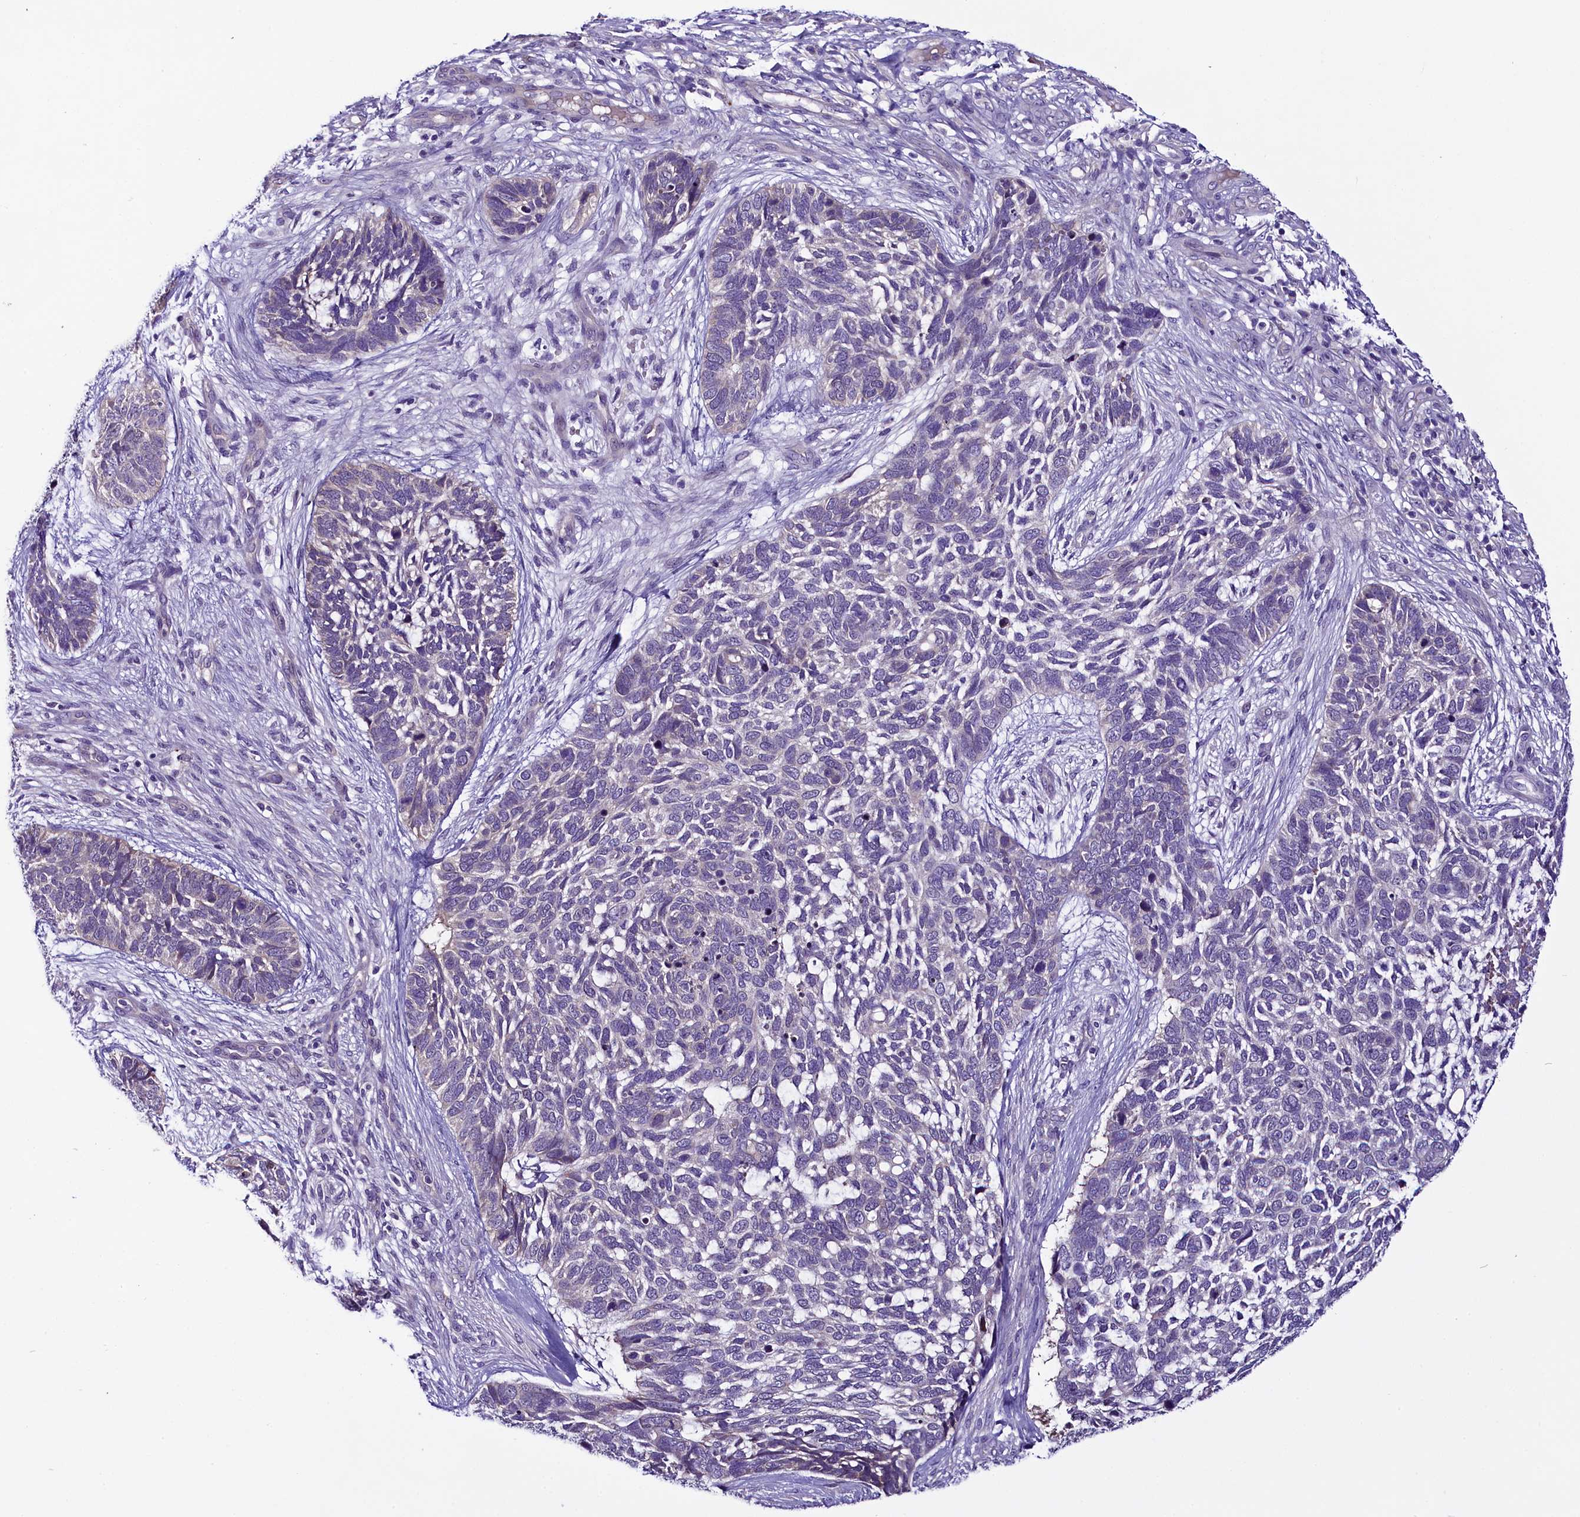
{"staining": {"intensity": "negative", "quantity": "none", "location": "none"}, "tissue": "skin cancer", "cell_type": "Tumor cells", "image_type": "cancer", "snomed": [{"axis": "morphology", "description": "Basal cell carcinoma"}, {"axis": "topography", "description": "Skin"}], "caption": "IHC of basal cell carcinoma (skin) displays no expression in tumor cells. The staining was performed using DAB to visualize the protein expression in brown, while the nuclei were stained in blue with hematoxylin (Magnification: 20x).", "gene": "C9orf40", "patient": {"sex": "male", "age": 88}}